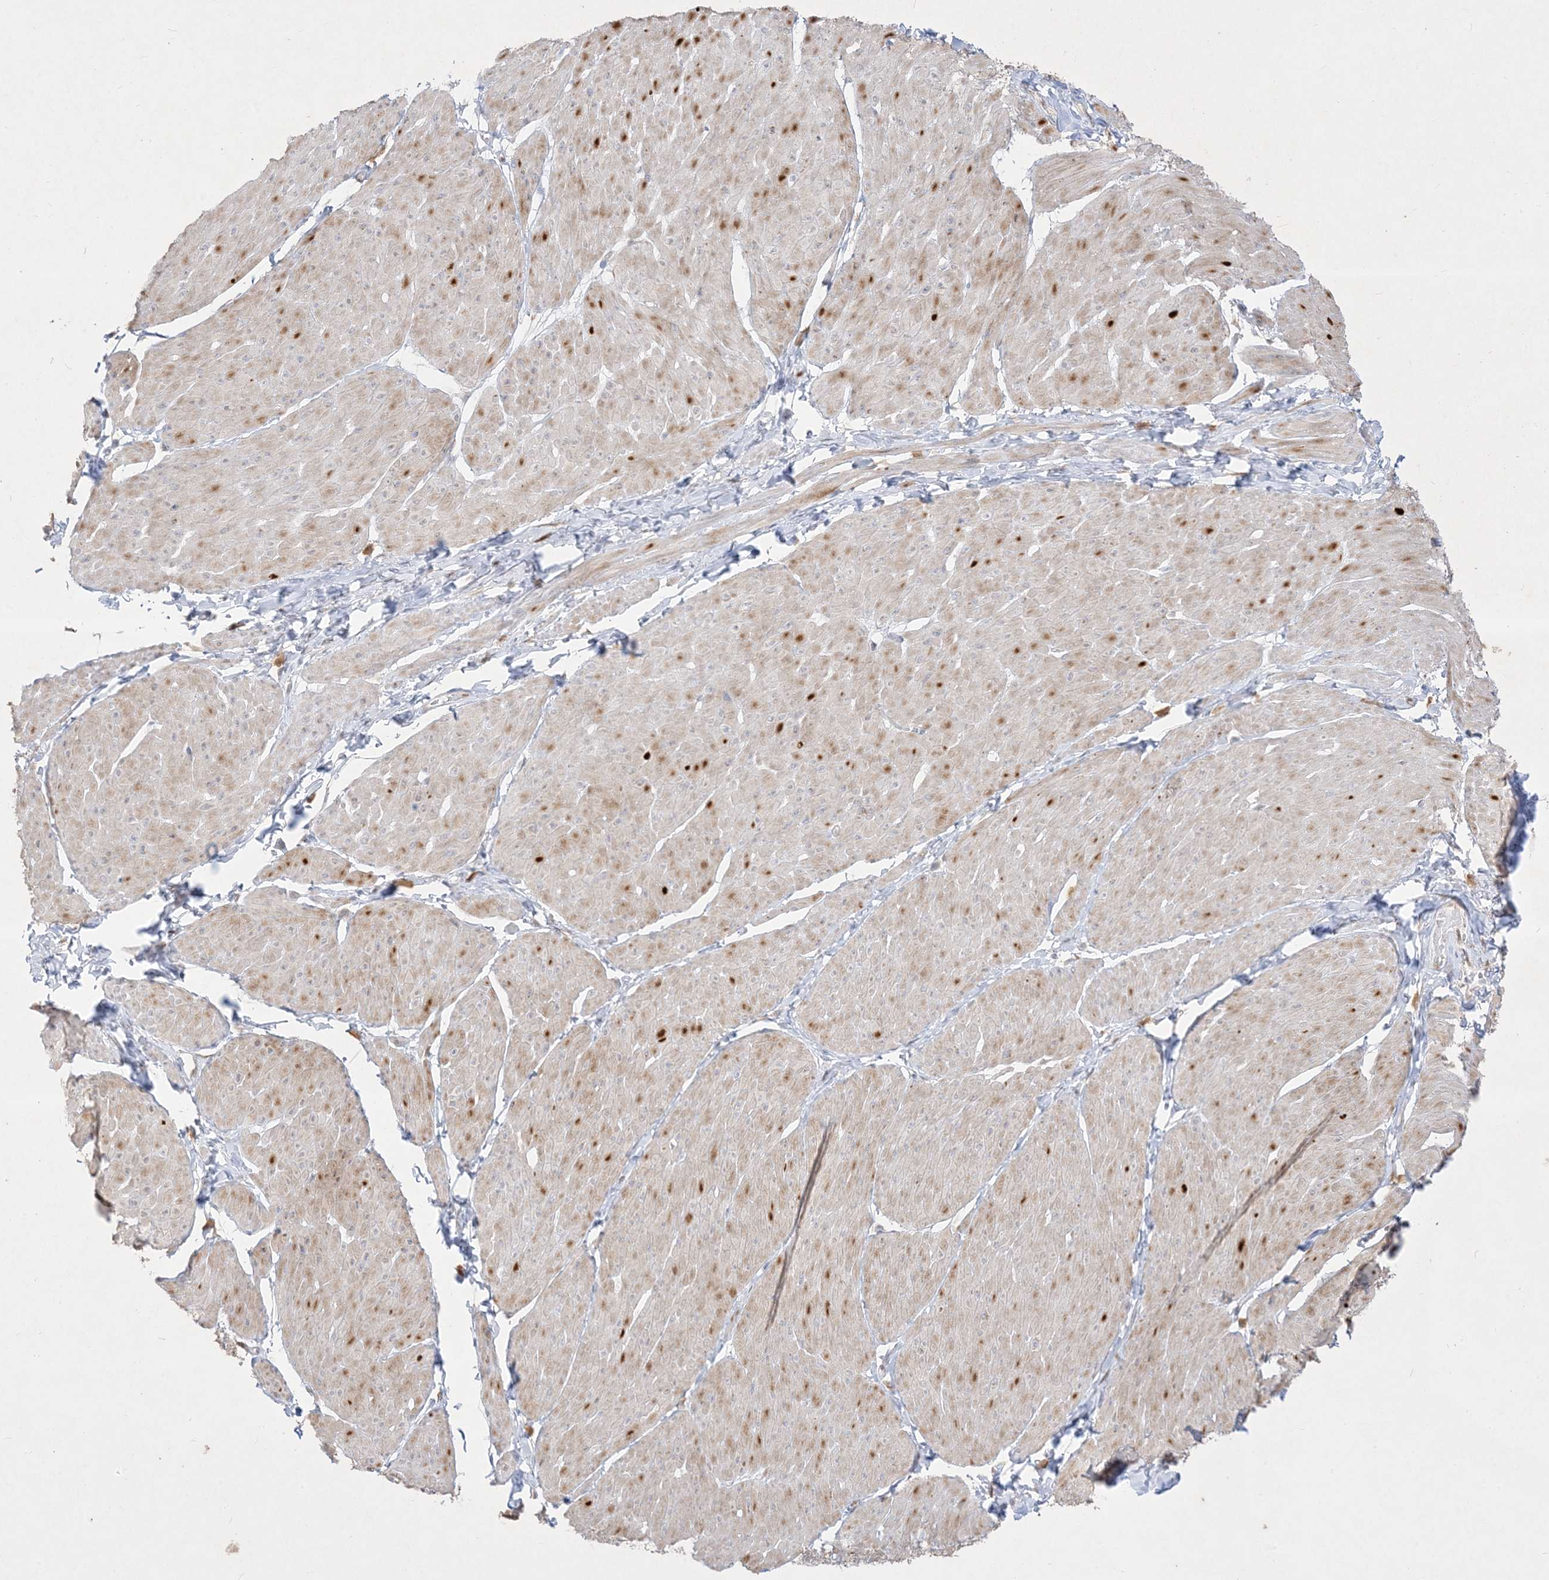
{"staining": {"intensity": "moderate", "quantity": "25%-75%", "location": "cytoplasmic/membranous,nuclear"}, "tissue": "smooth muscle", "cell_type": "Smooth muscle cells", "image_type": "normal", "snomed": [{"axis": "morphology", "description": "Urothelial carcinoma, High grade"}, {"axis": "topography", "description": "Urinary bladder"}], "caption": "Immunohistochemistry image of benign smooth muscle: human smooth muscle stained using immunohistochemistry displays medium levels of moderate protein expression localized specifically in the cytoplasmic/membranous,nuclear of smooth muscle cells, appearing as a cytoplasmic/membranous,nuclear brown color.", "gene": "BHLHE40", "patient": {"sex": "male", "age": 46}}